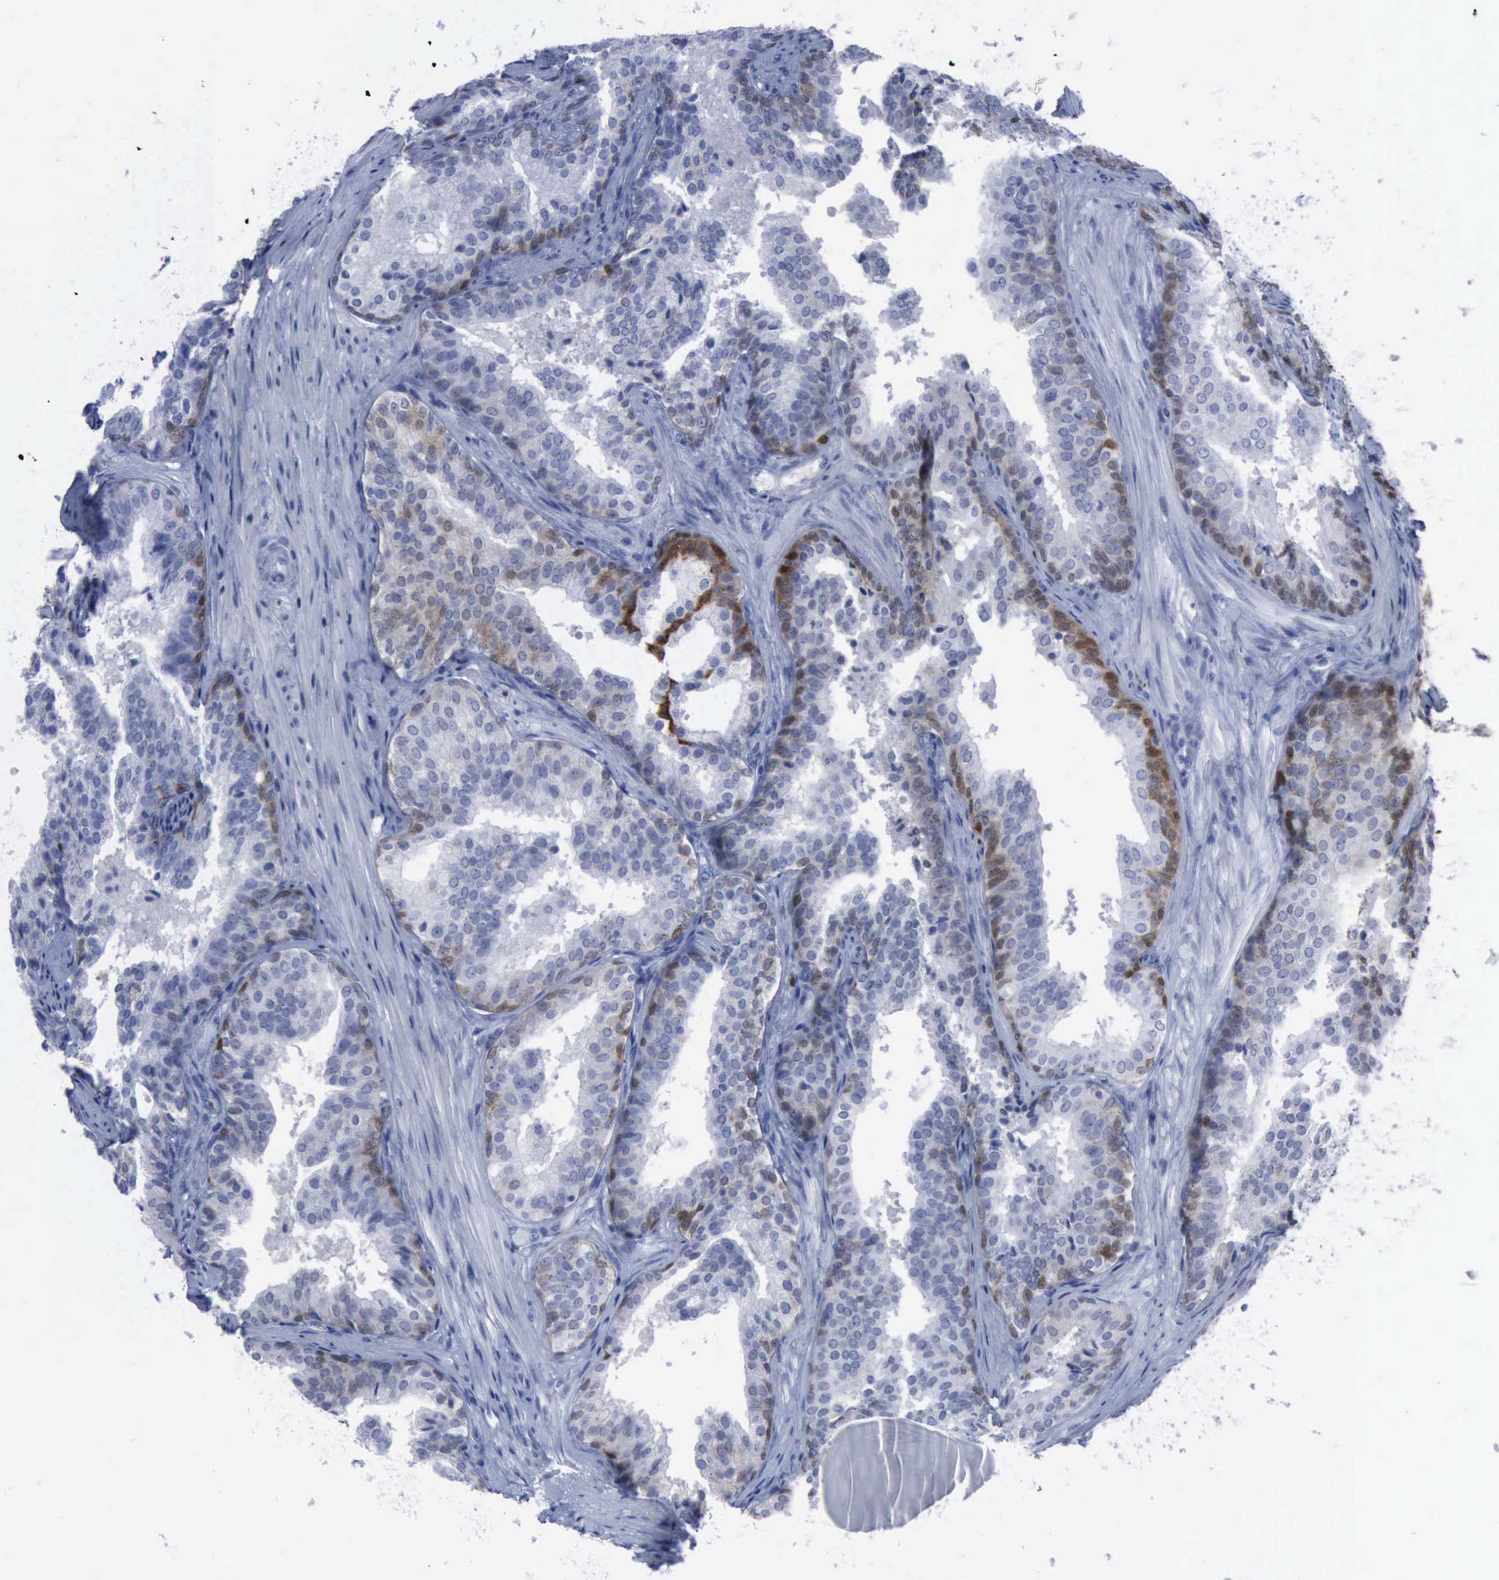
{"staining": {"intensity": "negative", "quantity": "none", "location": "none"}, "tissue": "prostate cancer", "cell_type": "Tumor cells", "image_type": "cancer", "snomed": [{"axis": "morphology", "description": "Adenocarcinoma, Low grade"}, {"axis": "topography", "description": "Prostate"}], "caption": "The immunohistochemistry histopathology image has no significant positivity in tumor cells of prostate low-grade adenocarcinoma tissue.", "gene": "CSTA", "patient": {"sex": "male", "age": 69}}